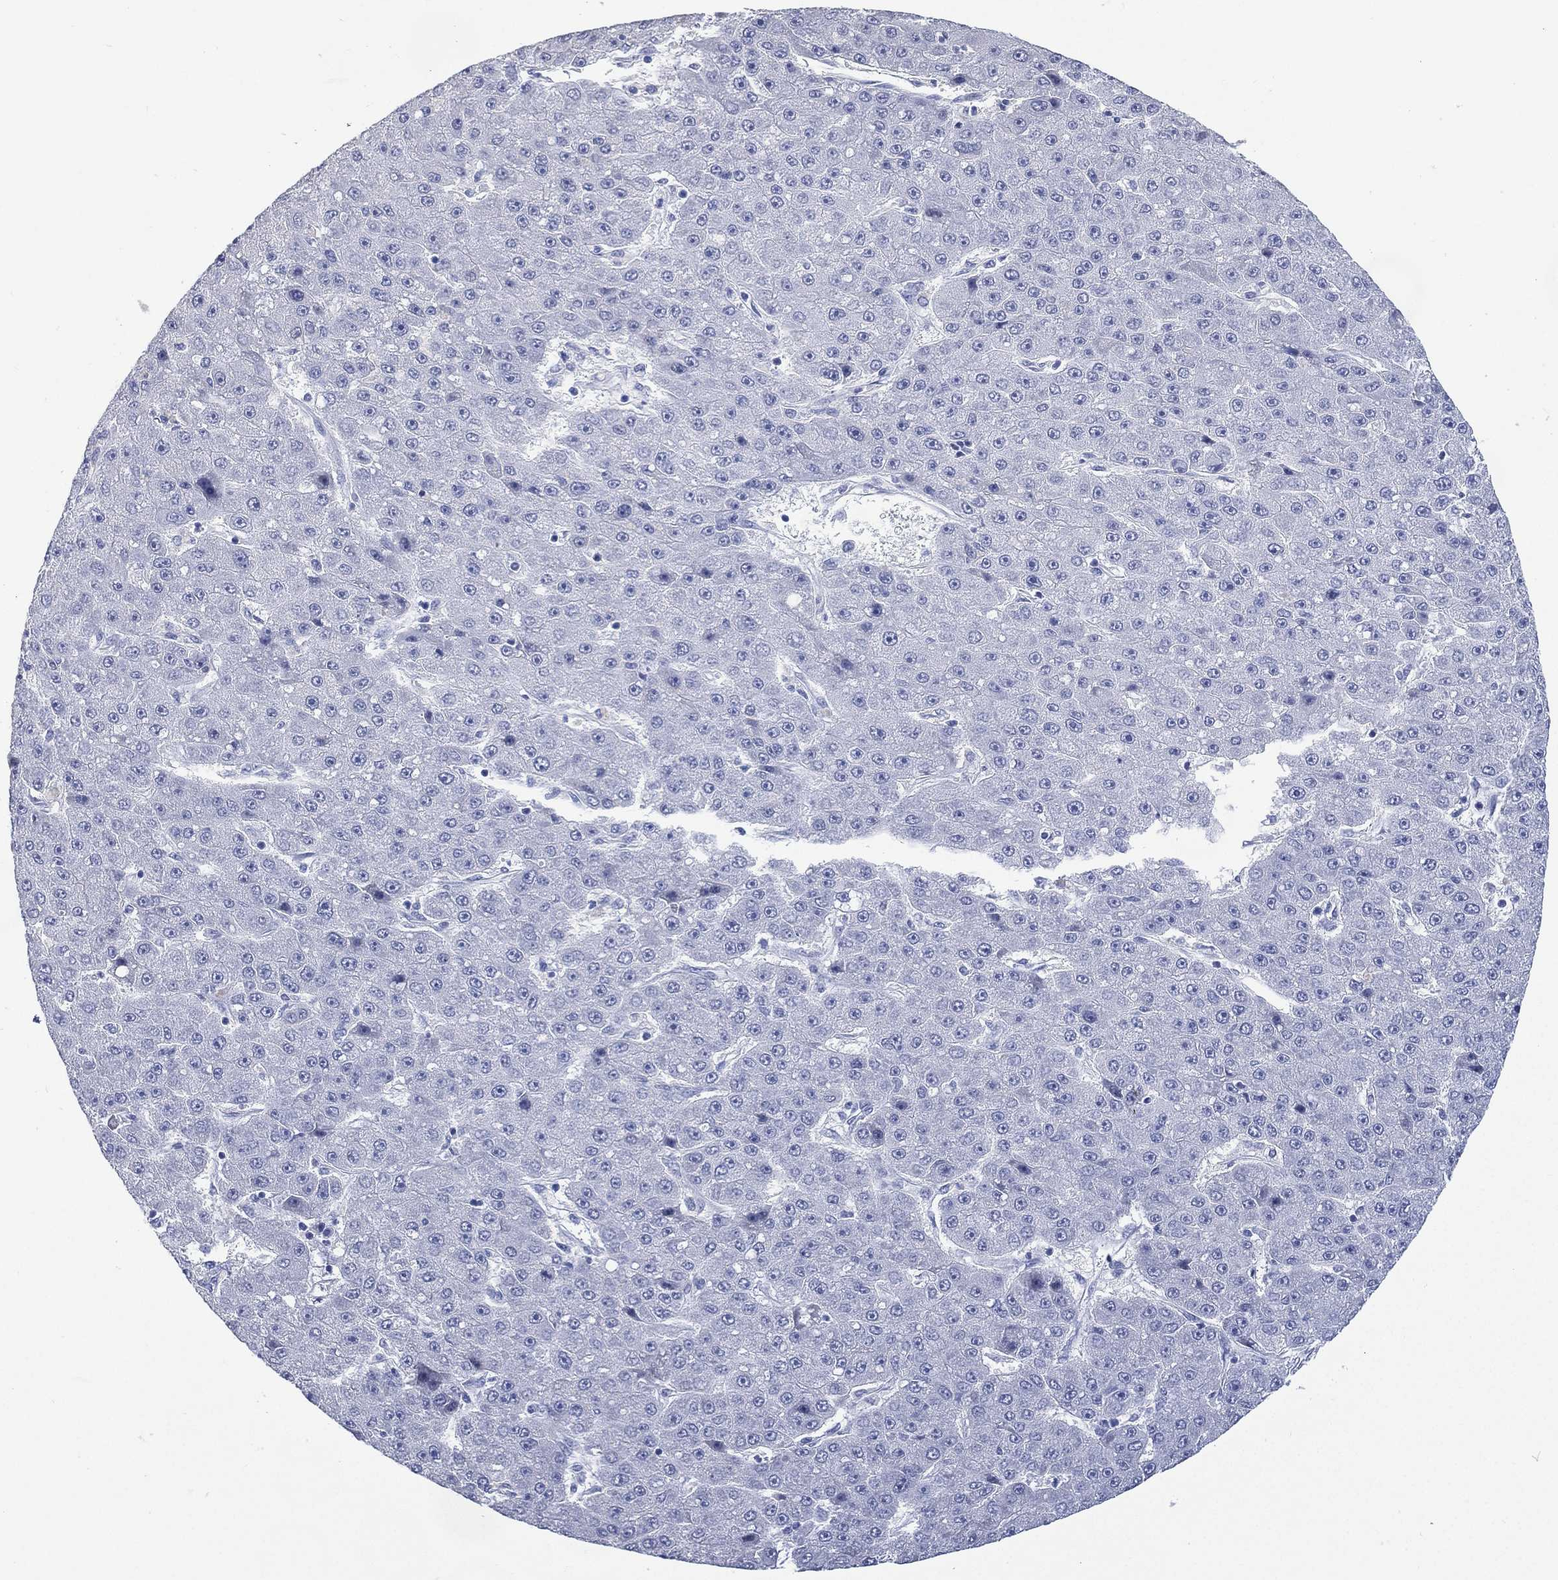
{"staining": {"intensity": "negative", "quantity": "none", "location": "none"}, "tissue": "liver cancer", "cell_type": "Tumor cells", "image_type": "cancer", "snomed": [{"axis": "morphology", "description": "Carcinoma, Hepatocellular, NOS"}, {"axis": "topography", "description": "Liver"}], "caption": "This histopathology image is of hepatocellular carcinoma (liver) stained with immunohistochemistry to label a protein in brown with the nuclei are counter-stained blue. There is no expression in tumor cells. Nuclei are stained in blue.", "gene": "FMO1", "patient": {"sex": "male", "age": 67}}